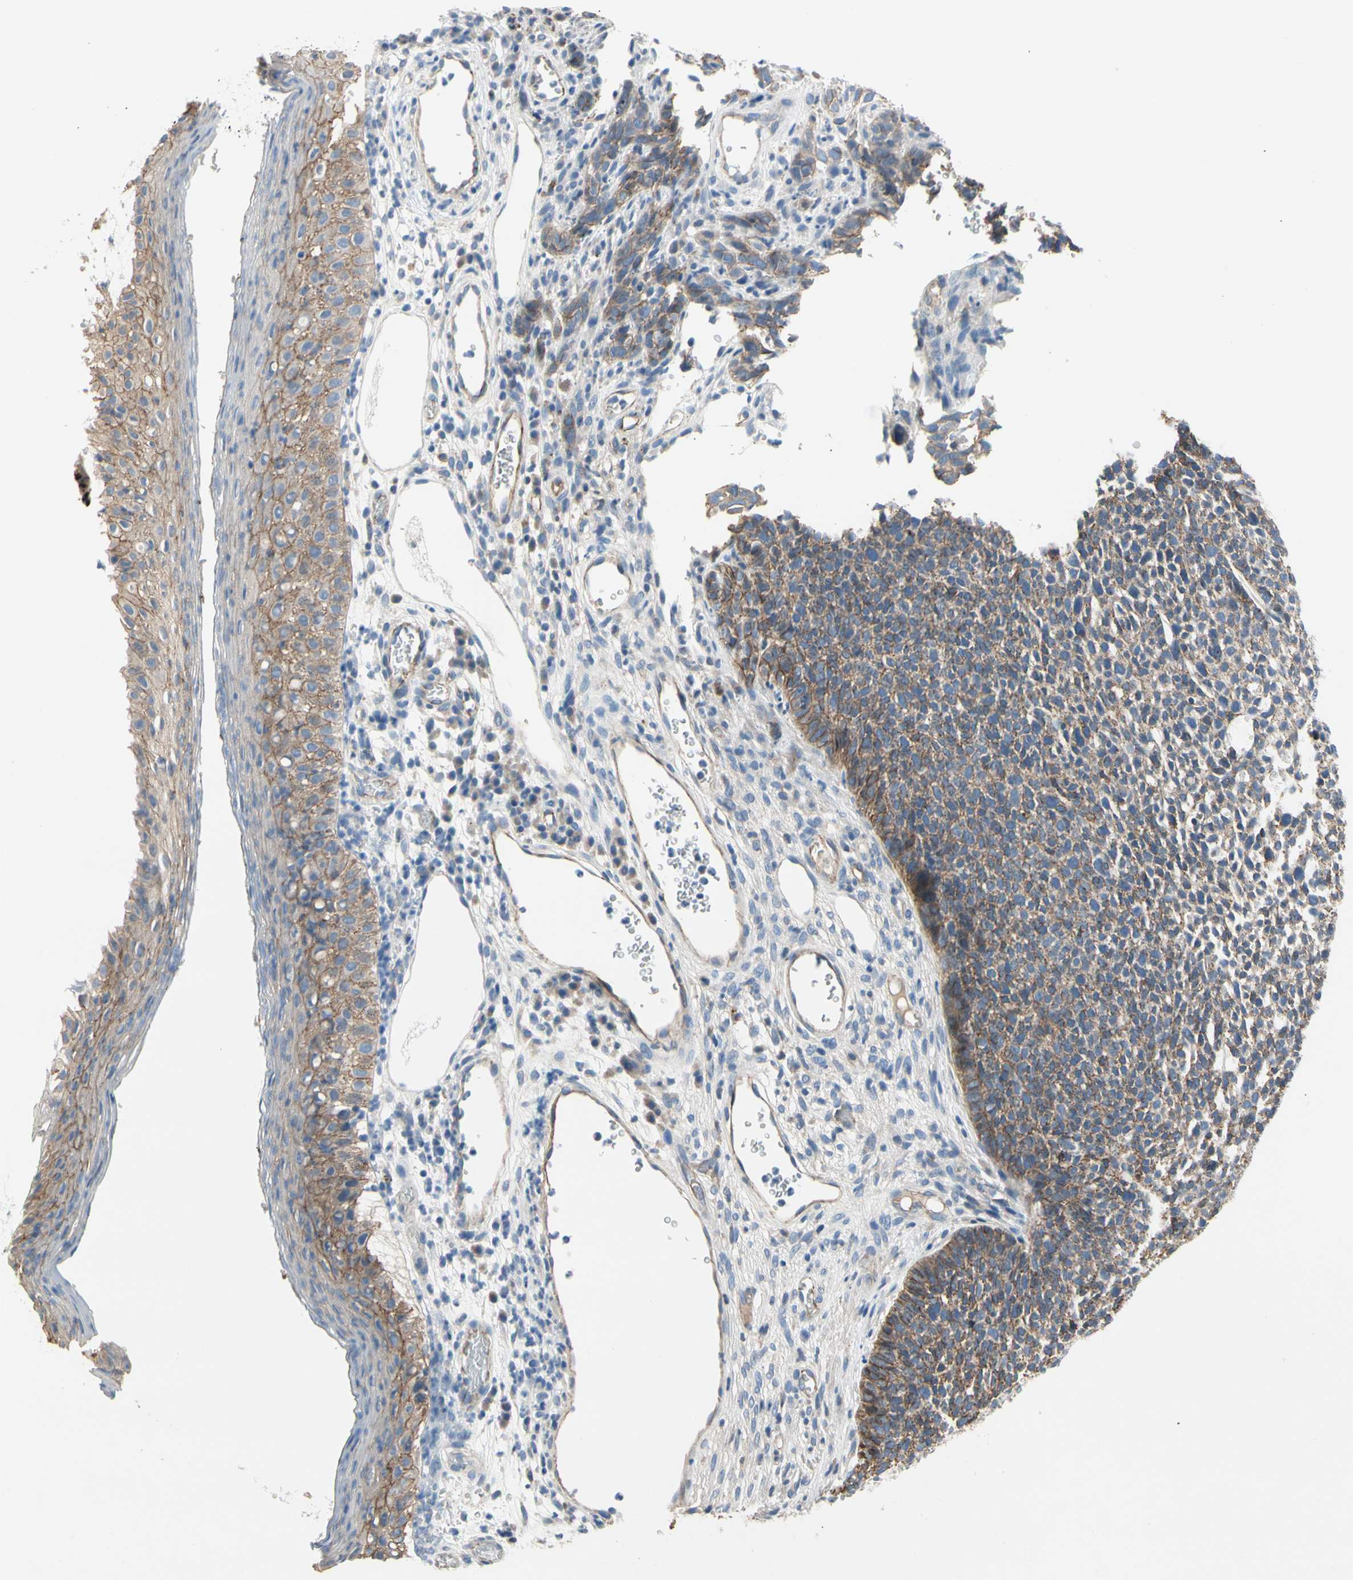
{"staining": {"intensity": "moderate", "quantity": "25%-75%", "location": "cytoplasmic/membranous"}, "tissue": "skin cancer", "cell_type": "Tumor cells", "image_type": "cancer", "snomed": [{"axis": "morphology", "description": "Basal cell carcinoma"}, {"axis": "topography", "description": "Skin"}], "caption": "Immunohistochemical staining of human basal cell carcinoma (skin) exhibits moderate cytoplasmic/membranous protein positivity in about 25%-75% of tumor cells. The protein is shown in brown color, while the nuclei are stained blue.", "gene": "LGR6", "patient": {"sex": "female", "age": 84}}